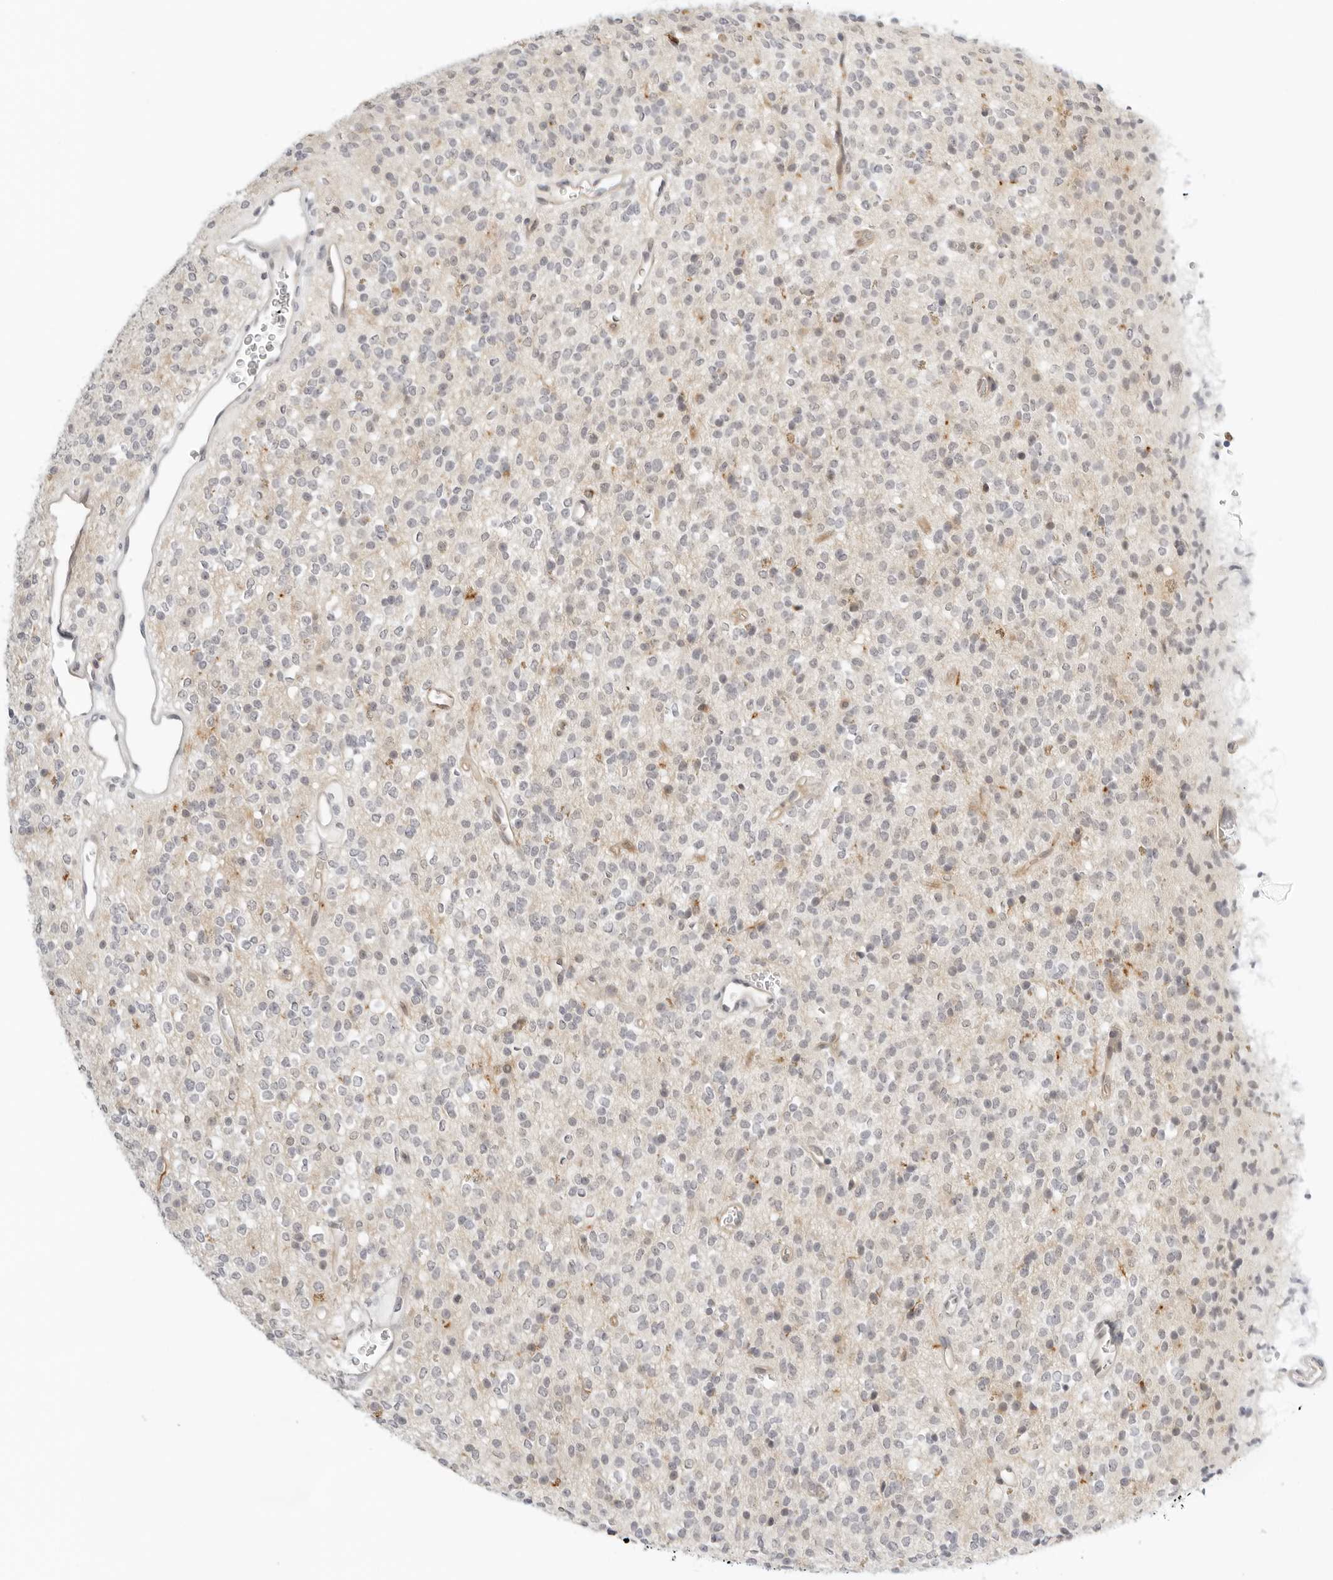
{"staining": {"intensity": "negative", "quantity": "none", "location": "none"}, "tissue": "glioma", "cell_type": "Tumor cells", "image_type": "cancer", "snomed": [{"axis": "morphology", "description": "Glioma, malignant, High grade"}, {"axis": "topography", "description": "Brain"}], "caption": "Human glioma stained for a protein using IHC displays no expression in tumor cells.", "gene": "OSCP1", "patient": {"sex": "male", "age": 34}}